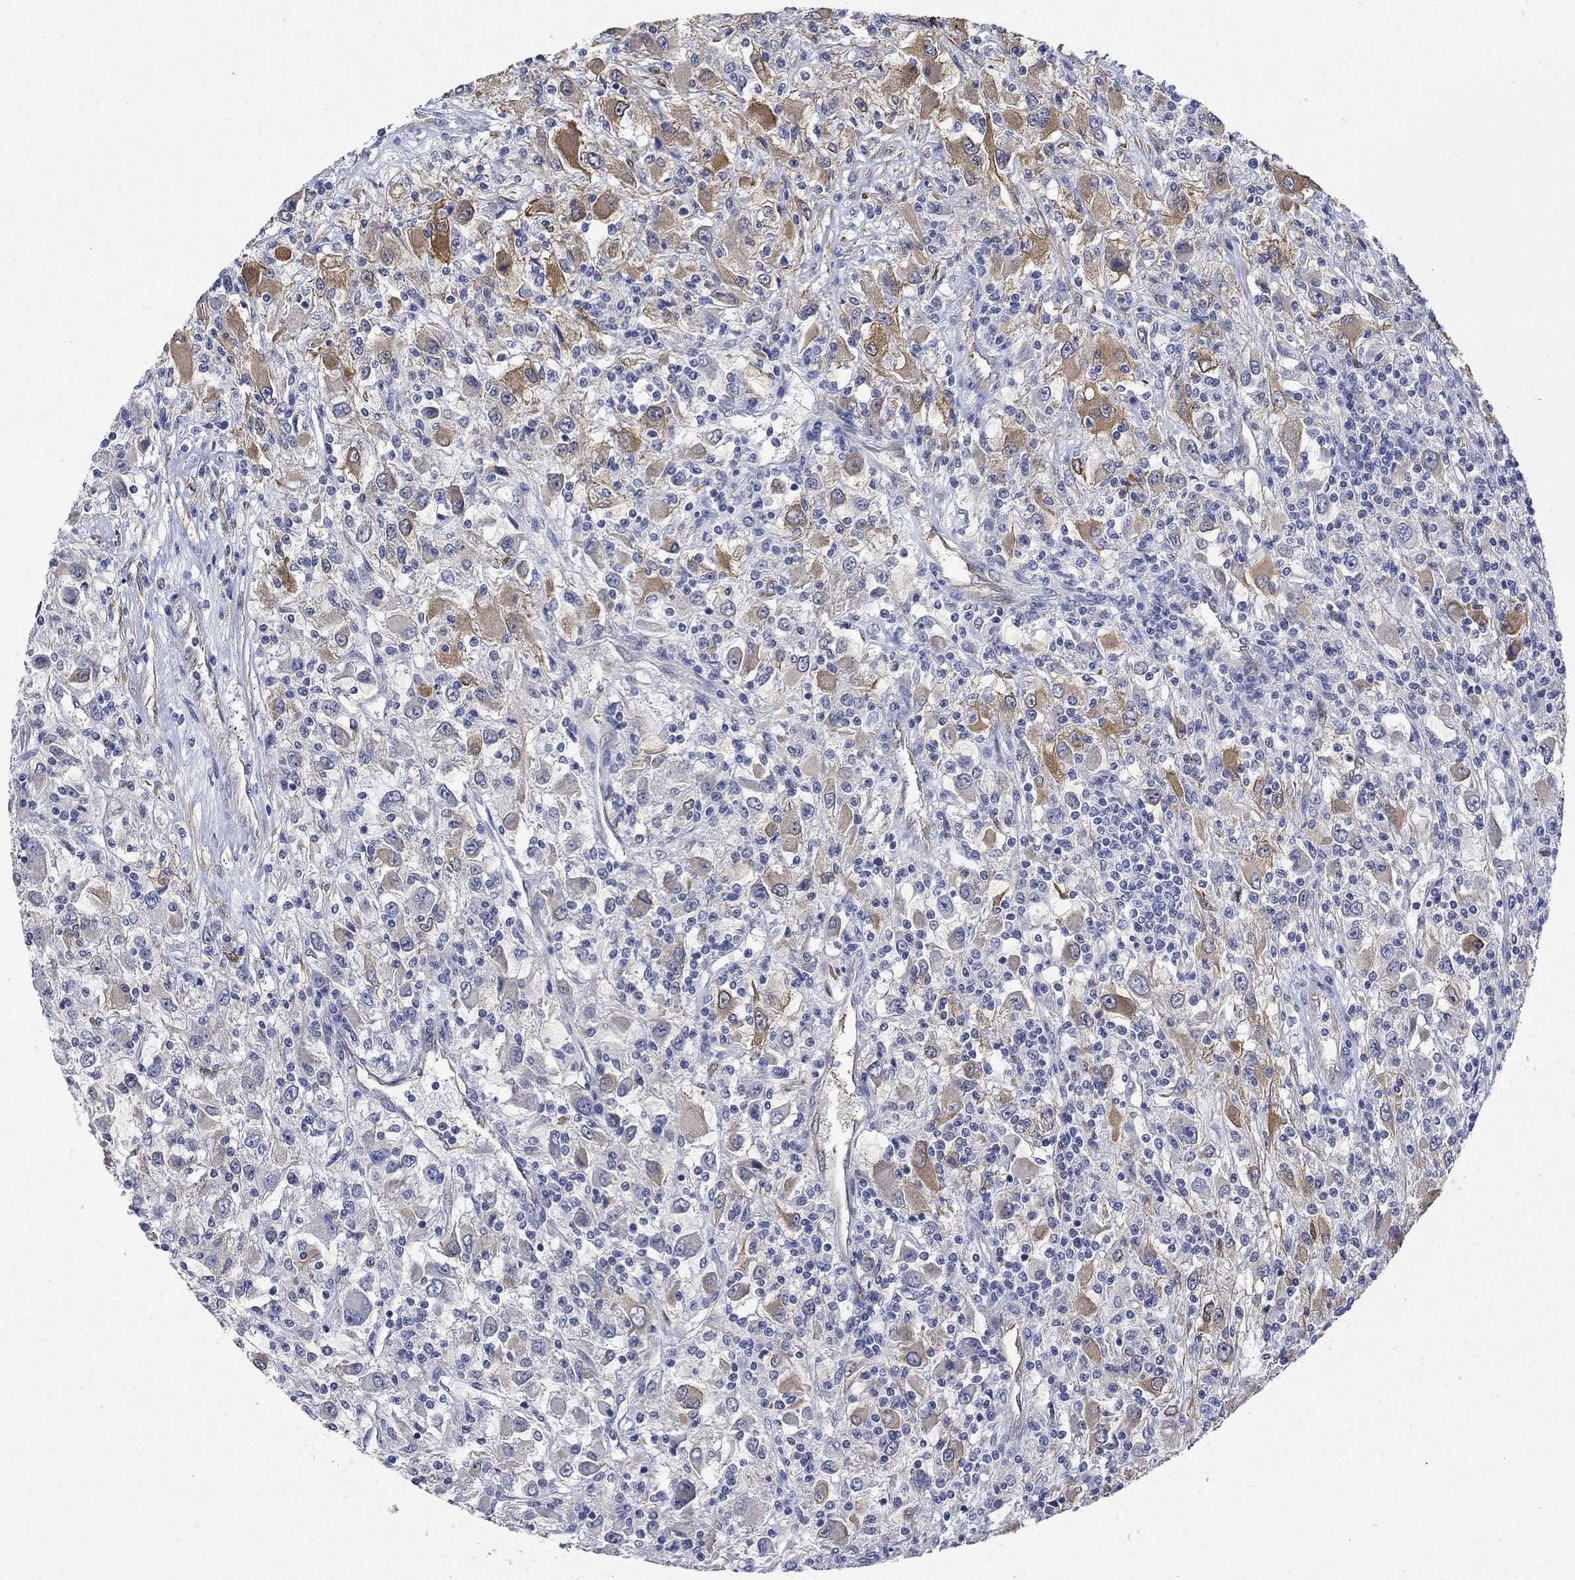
{"staining": {"intensity": "moderate", "quantity": "<25%", "location": "cytoplasmic/membranous"}, "tissue": "renal cancer", "cell_type": "Tumor cells", "image_type": "cancer", "snomed": [{"axis": "morphology", "description": "Adenocarcinoma, NOS"}, {"axis": "topography", "description": "Kidney"}], "caption": "Immunohistochemistry (IHC) of renal cancer reveals low levels of moderate cytoplasmic/membranous expression in about <25% of tumor cells.", "gene": "TGM2", "patient": {"sex": "female", "age": 67}}